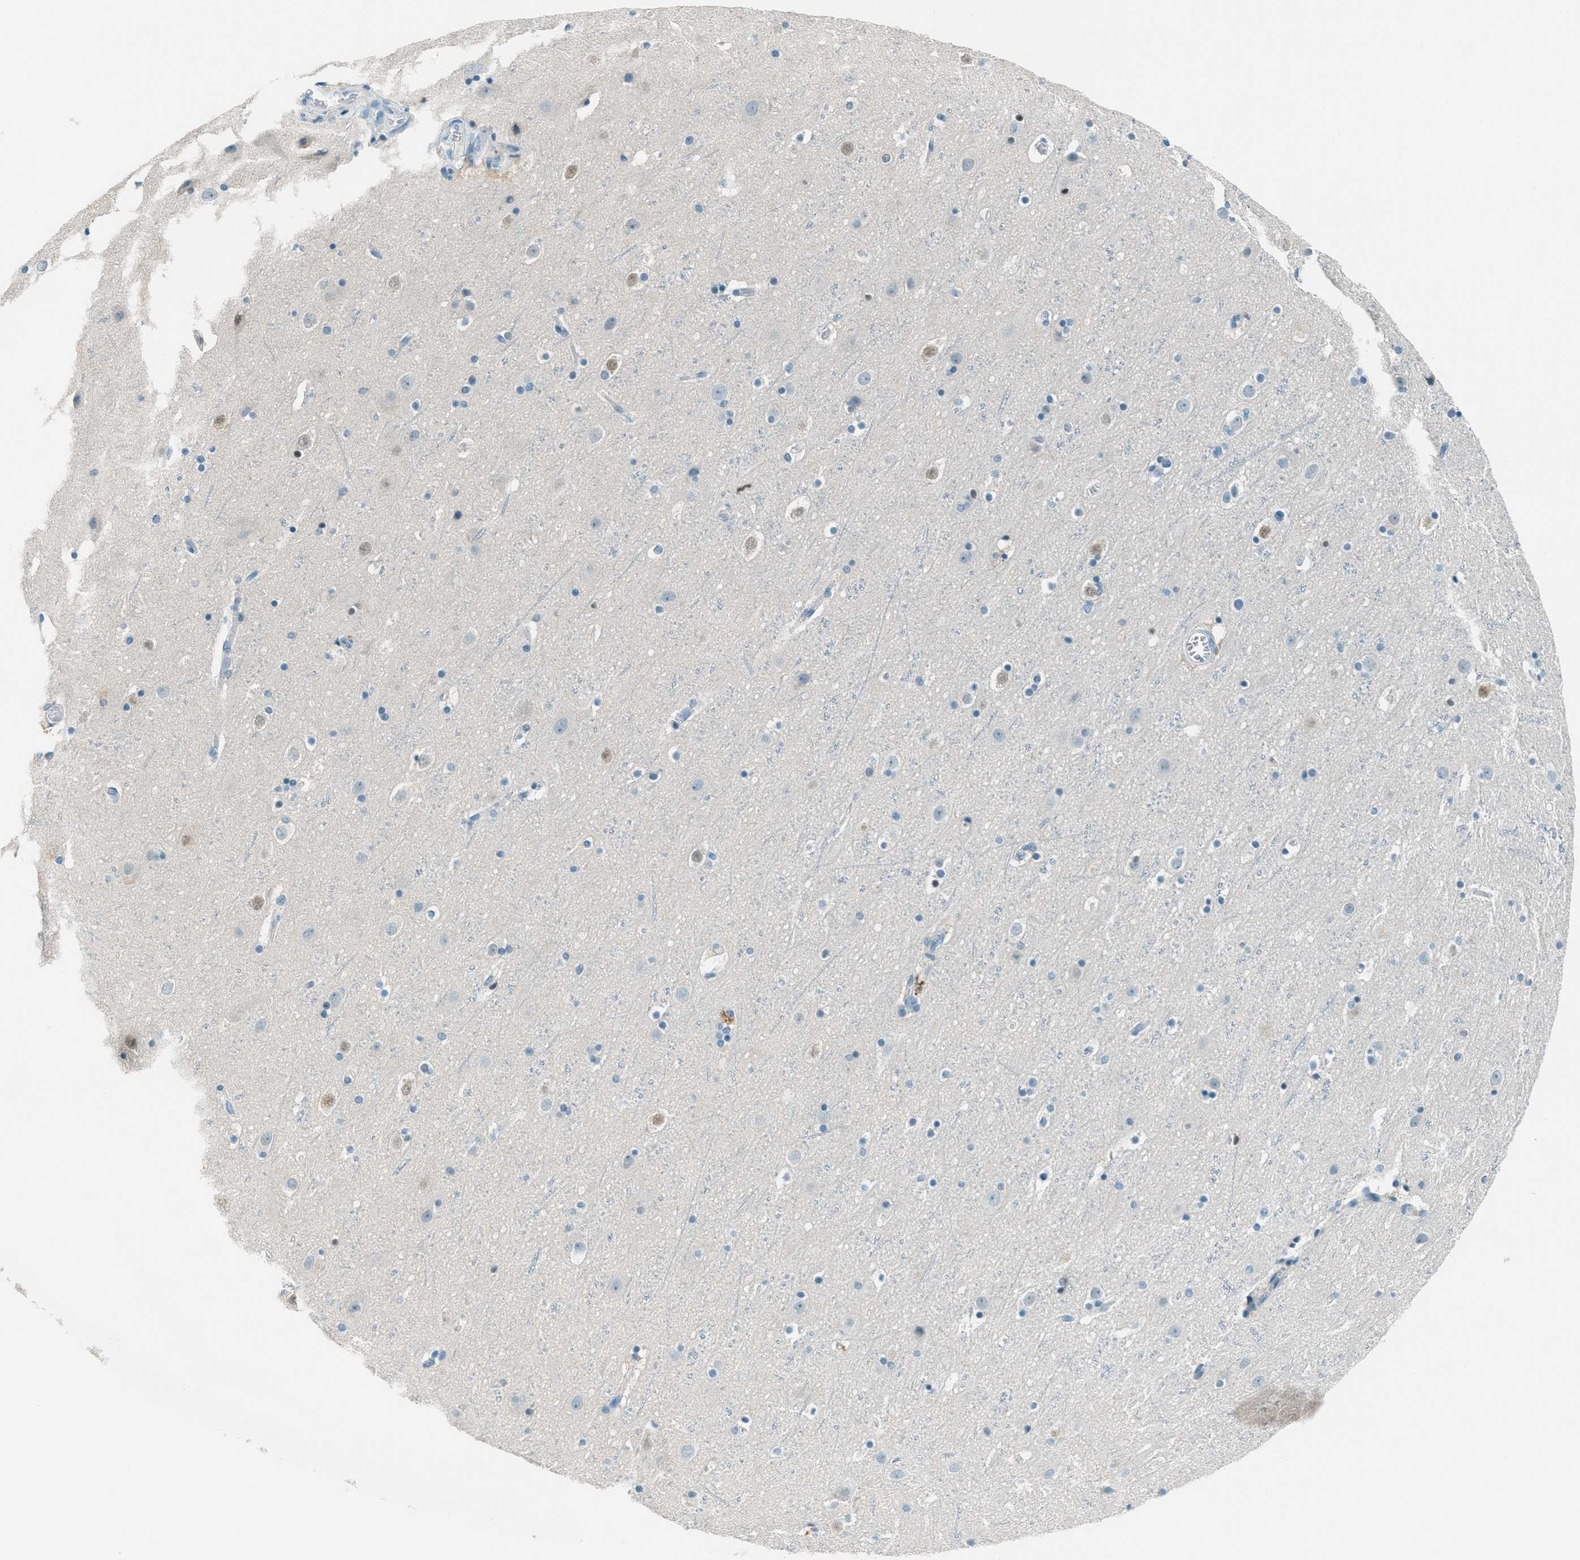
{"staining": {"intensity": "negative", "quantity": "none", "location": "none"}, "tissue": "cerebral cortex", "cell_type": "Endothelial cells", "image_type": "normal", "snomed": [{"axis": "morphology", "description": "Normal tissue, NOS"}, {"axis": "topography", "description": "Cerebral cortex"}], "caption": "The histopathology image displays no significant positivity in endothelial cells of cerebral cortex. (DAB IHC, high magnification).", "gene": "MSLN", "patient": {"sex": "male", "age": 45}}